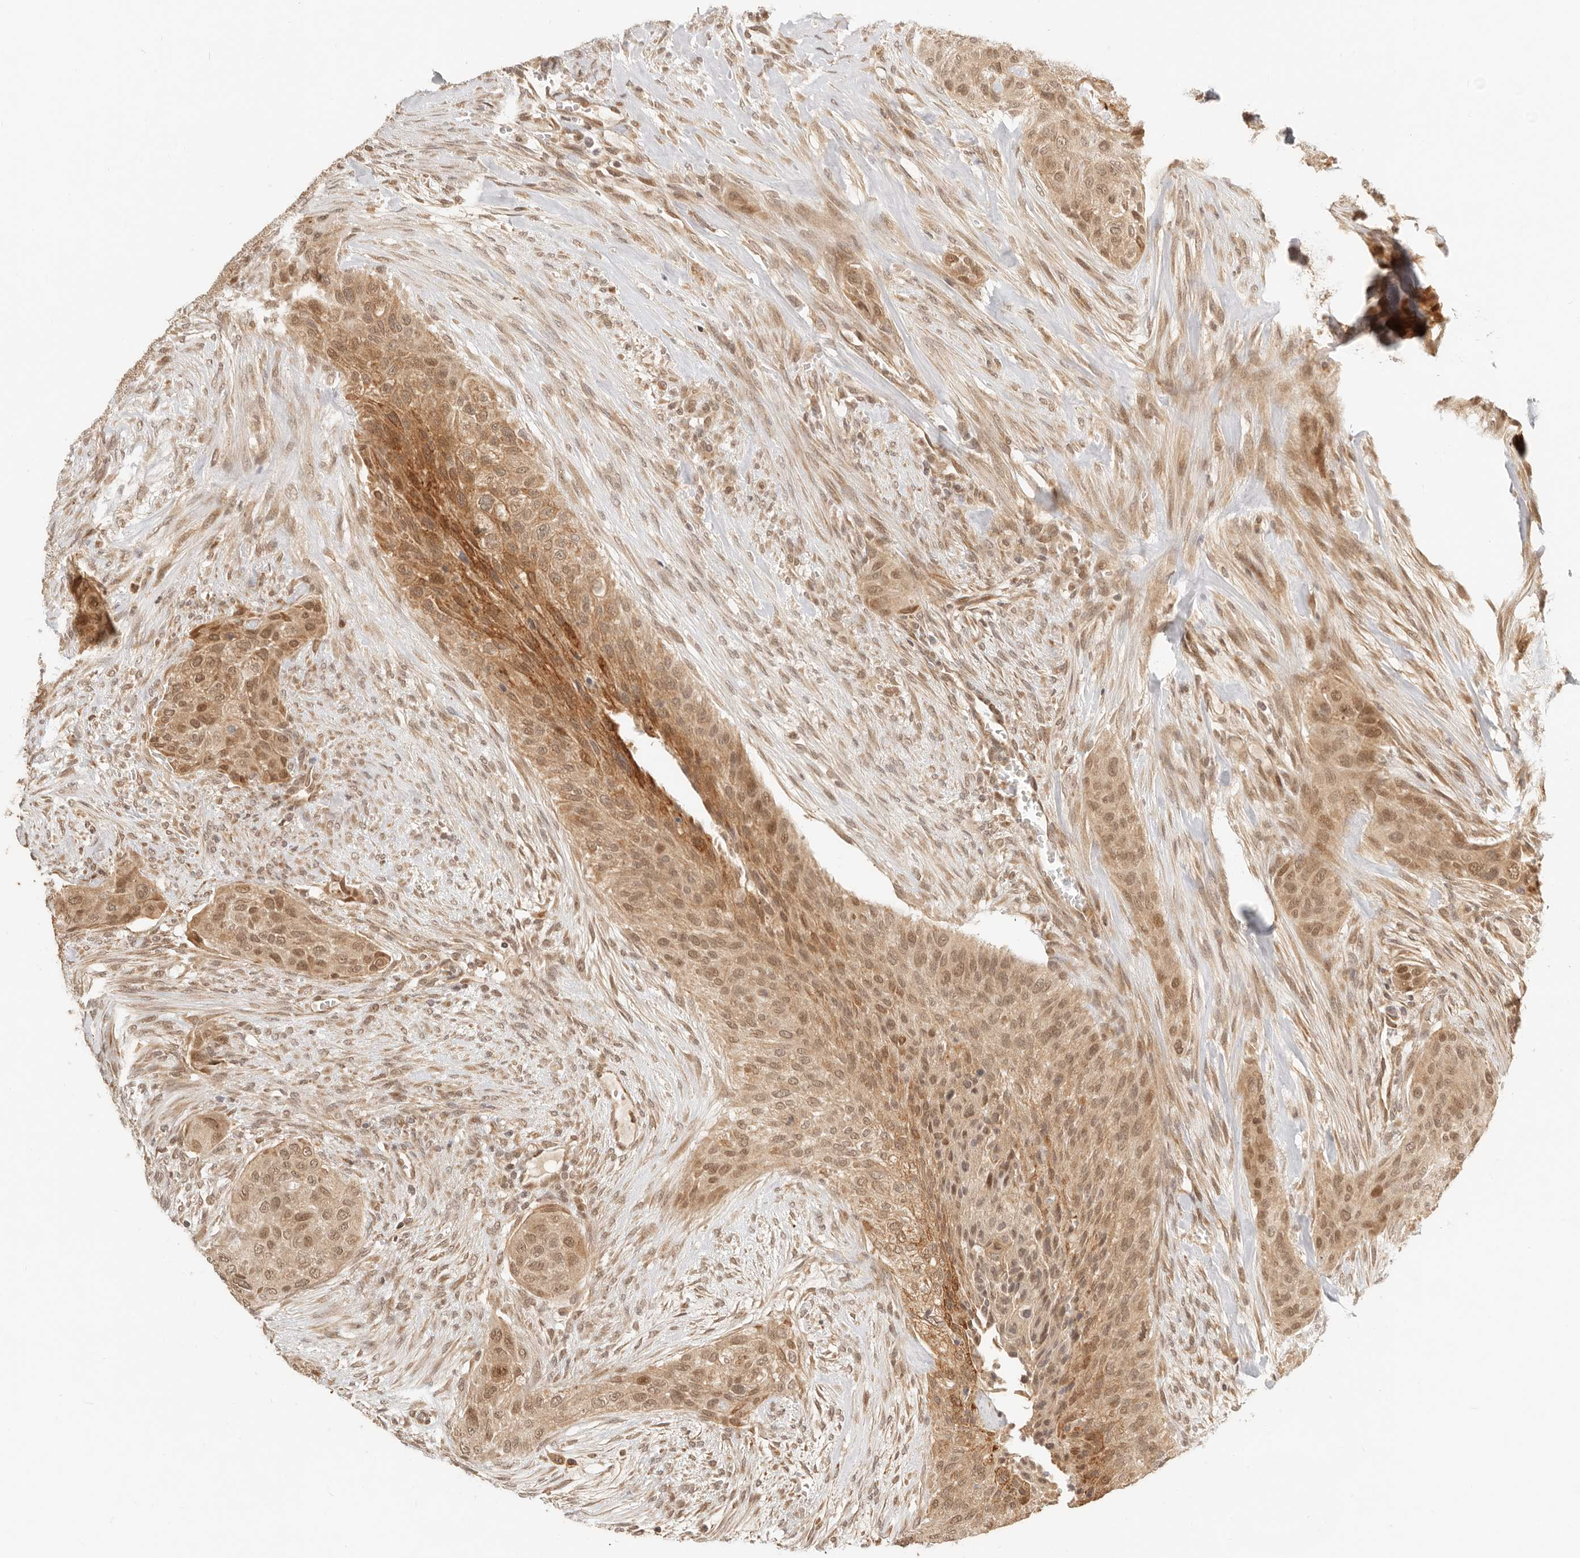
{"staining": {"intensity": "moderate", "quantity": ">75%", "location": "cytoplasmic/membranous,nuclear"}, "tissue": "urothelial cancer", "cell_type": "Tumor cells", "image_type": "cancer", "snomed": [{"axis": "morphology", "description": "Urothelial carcinoma, High grade"}, {"axis": "topography", "description": "Urinary bladder"}], "caption": "Moderate cytoplasmic/membranous and nuclear expression for a protein is appreciated in approximately >75% of tumor cells of urothelial cancer using IHC.", "gene": "BAALC", "patient": {"sex": "male", "age": 35}}